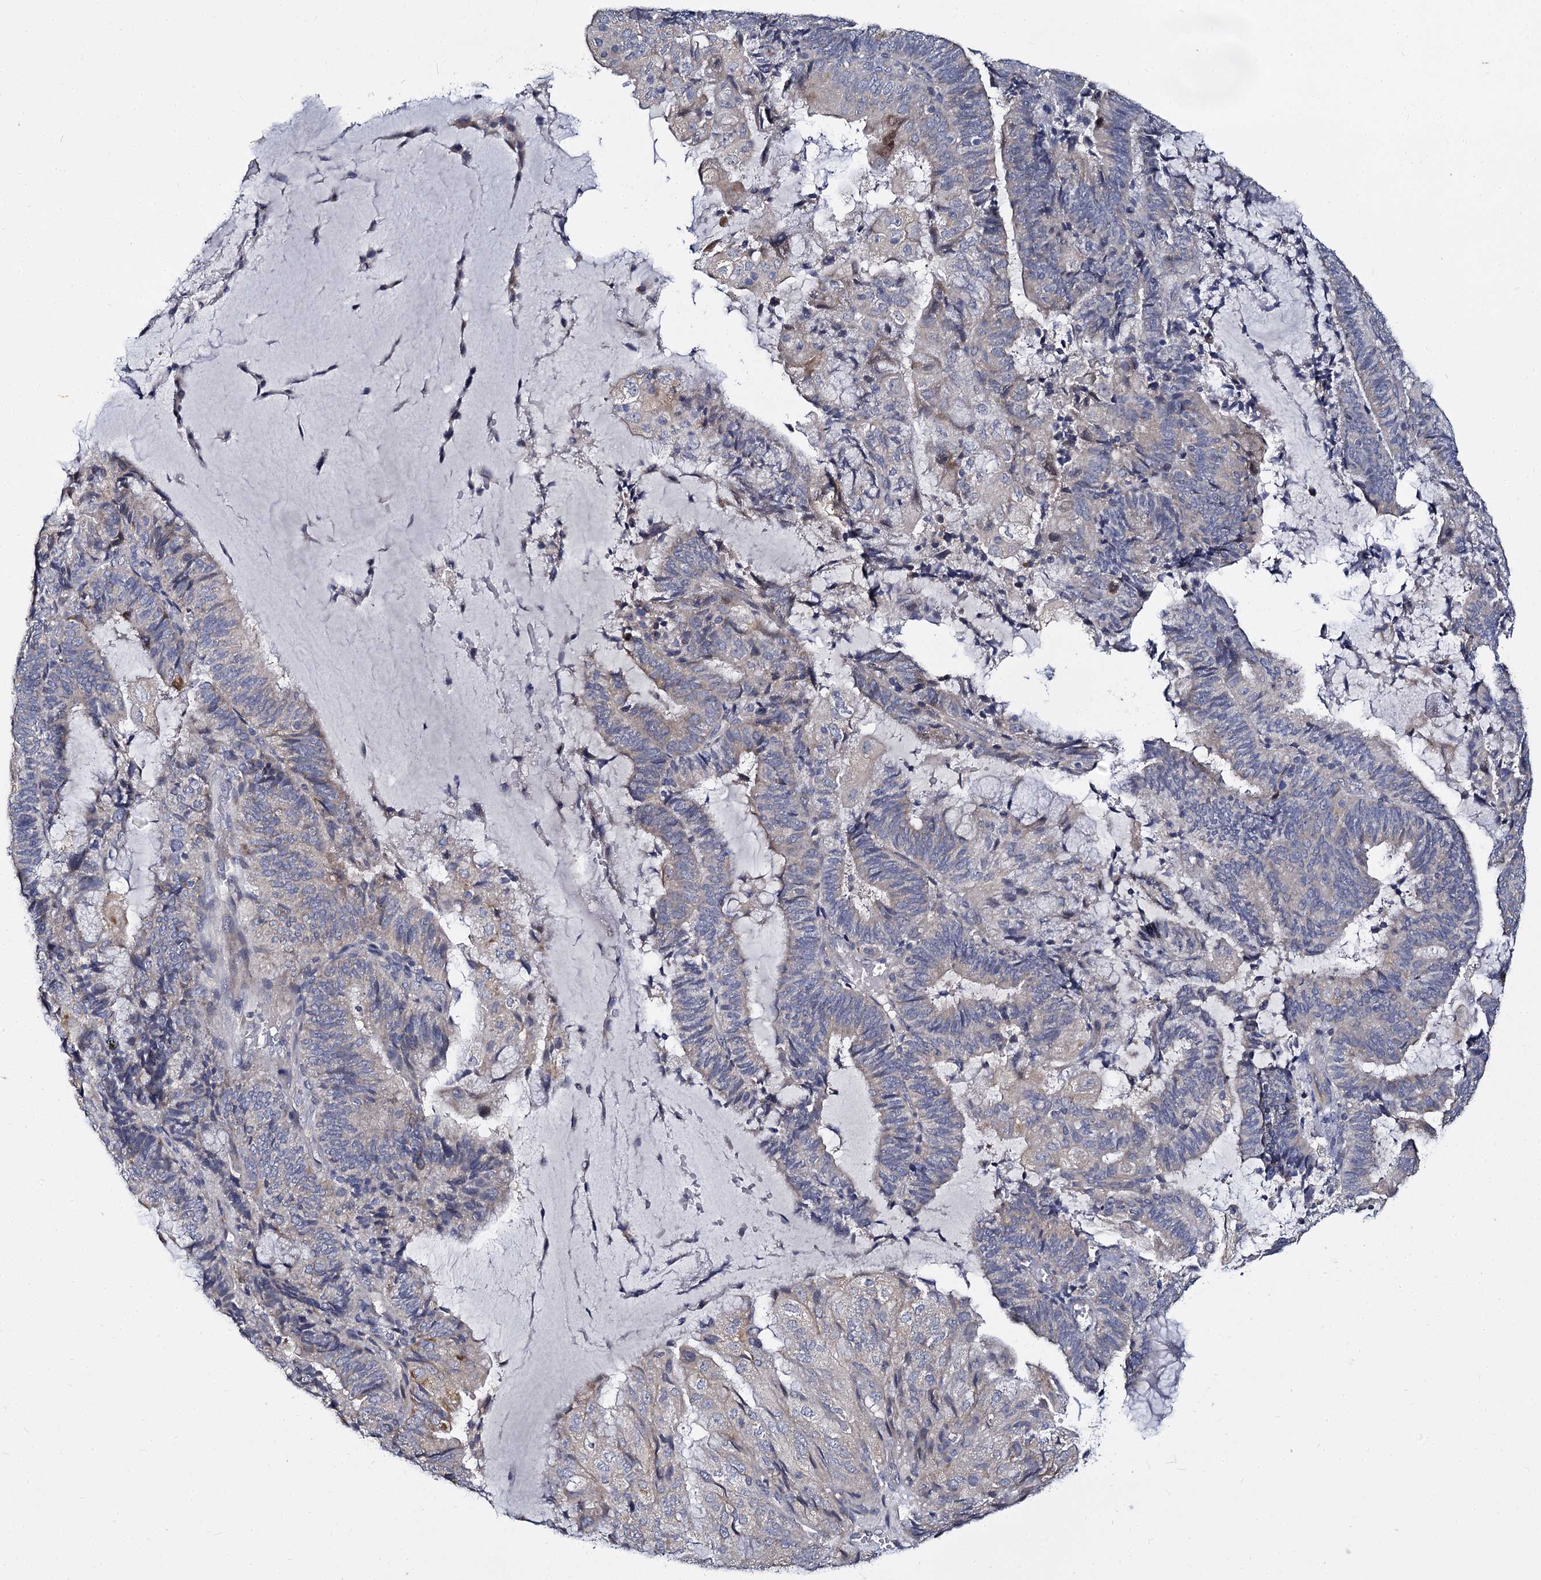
{"staining": {"intensity": "negative", "quantity": "none", "location": "none"}, "tissue": "endometrial cancer", "cell_type": "Tumor cells", "image_type": "cancer", "snomed": [{"axis": "morphology", "description": "Adenocarcinoma, NOS"}, {"axis": "topography", "description": "Endometrium"}], "caption": "Photomicrograph shows no significant protein expression in tumor cells of endometrial adenocarcinoma.", "gene": "PANX2", "patient": {"sex": "female", "age": 81}}